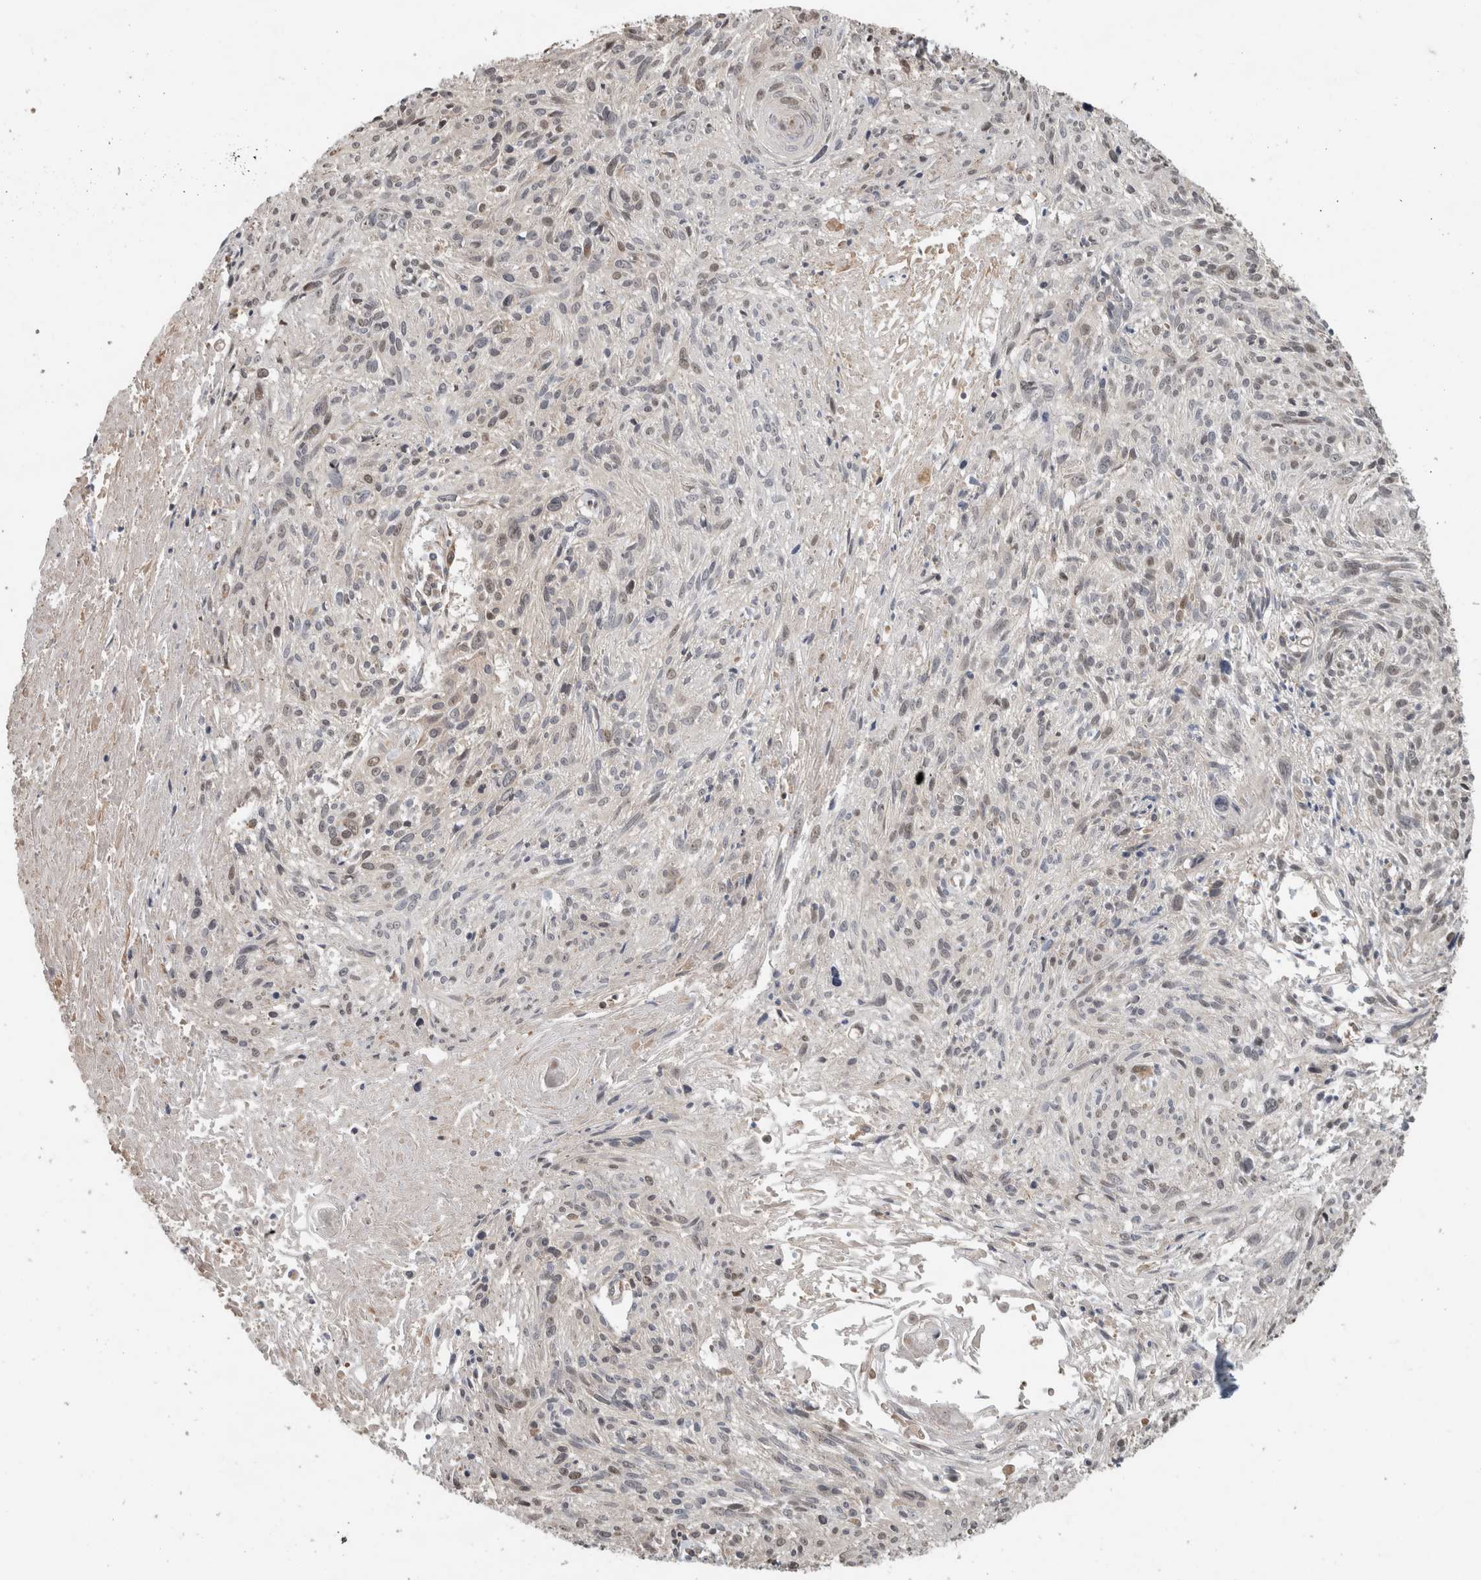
{"staining": {"intensity": "weak", "quantity": "25%-75%", "location": "nuclear"}, "tissue": "cervical cancer", "cell_type": "Tumor cells", "image_type": "cancer", "snomed": [{"axis": "morphology", "description": "Squamous cell carcinoma, NOS"}, {"axis": "topography", "description": "Cervix"}], "caption": "Human cervical cancer stained with a brown dye exhibits weak nuclear positive positivity in approximately 25%-75% of tumor cells.", "gene": "GINS4", "patient": {"sex": "female", "age": 51}}